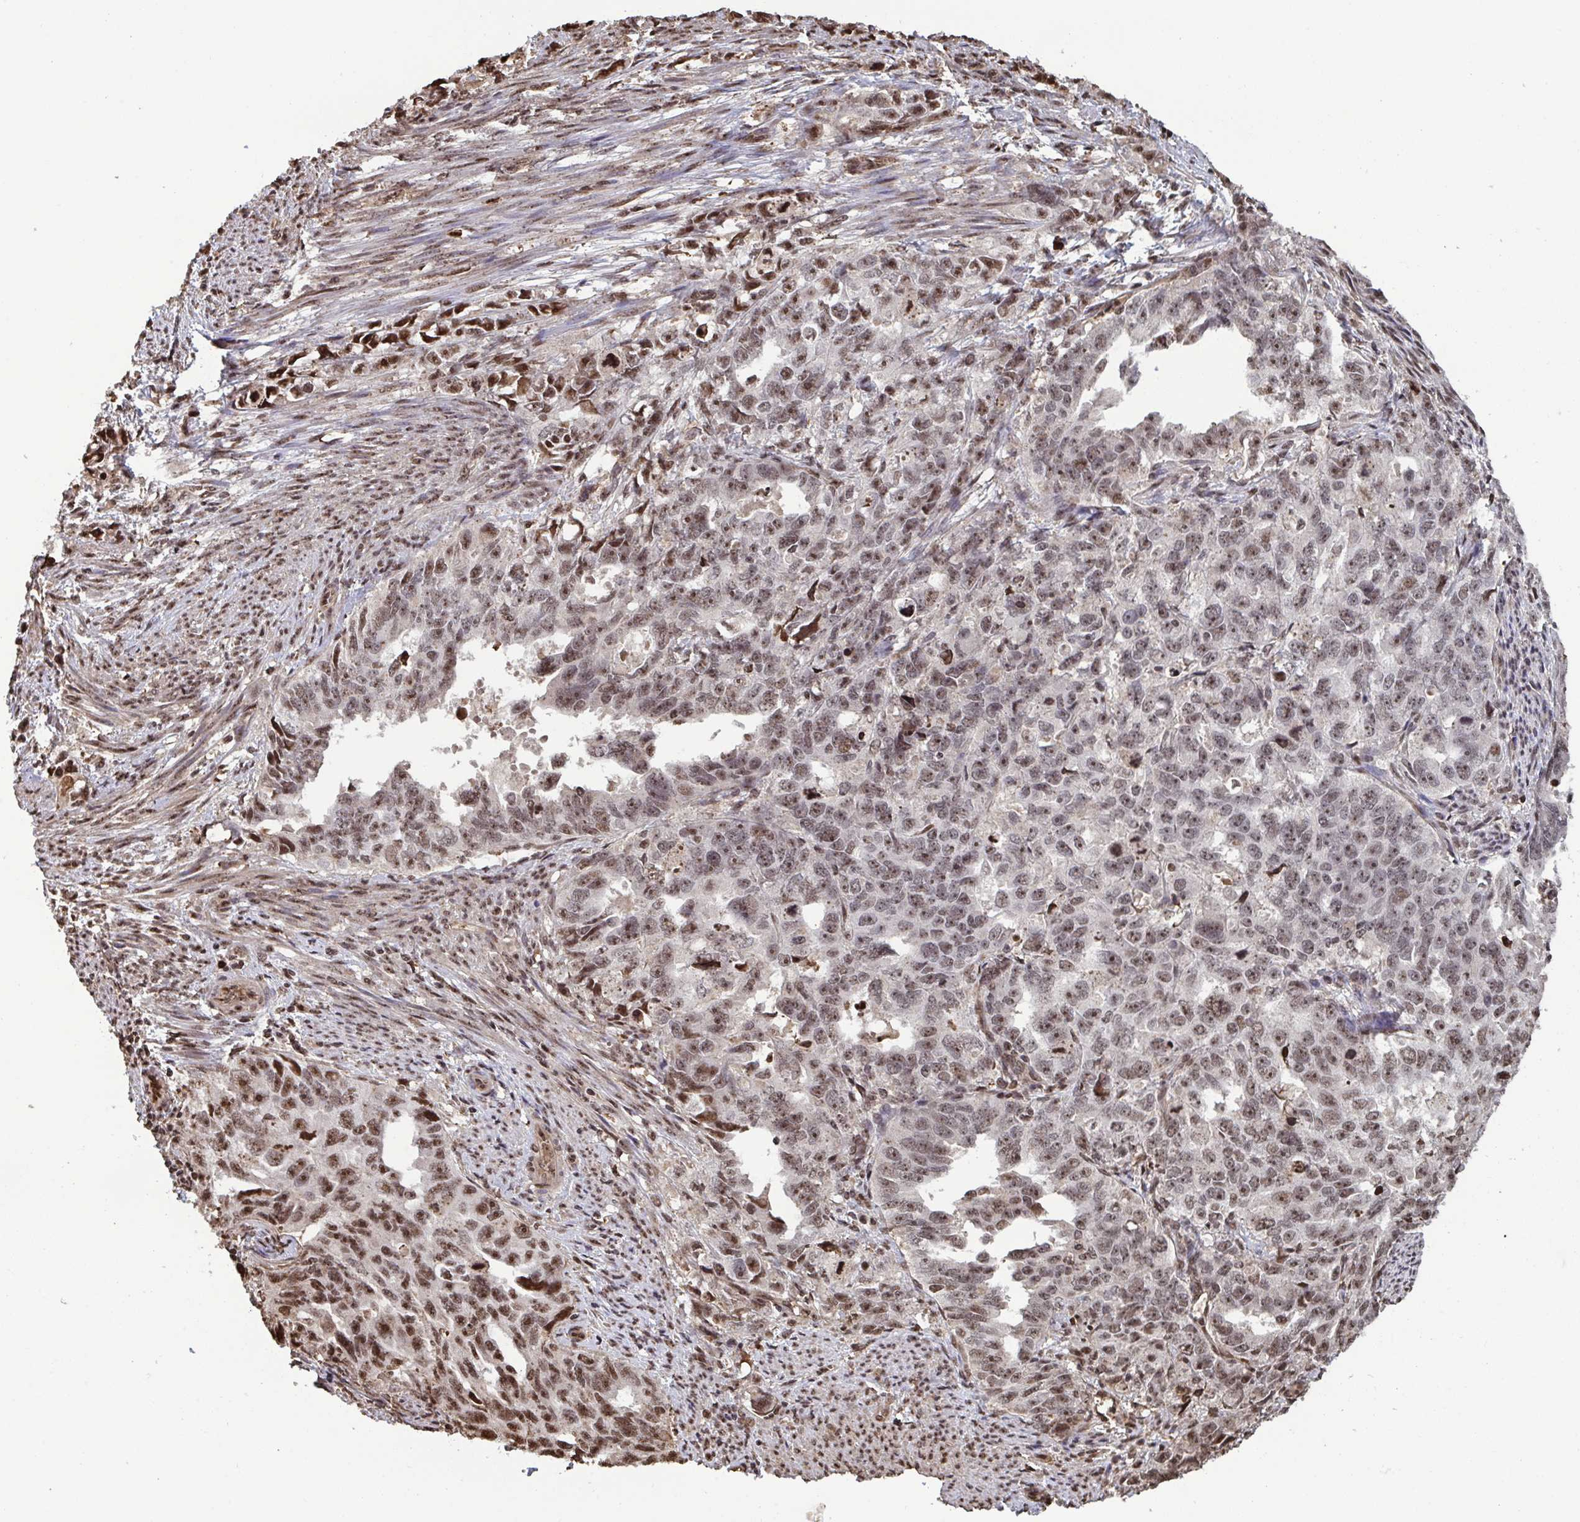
{"staining": {"intensity": "moderate", "quantity": ">75%", "location": "nuclear"}, "tissue": "endometrial cancer", "cell_type": "Tumor cells", "image_type": "cancer", "snomed": [{"axis": "morphology", "description": "Adenocarcinoma, NOS"}, {"axis": "topography", "description": "Endometrium"}], "caption": "A brown stain highlights moderate nuclear positivity of a protein in human endometrial cancer tumor cells.", "gene": "PELI2", "patient": {"sex": "female", "age": 65}}